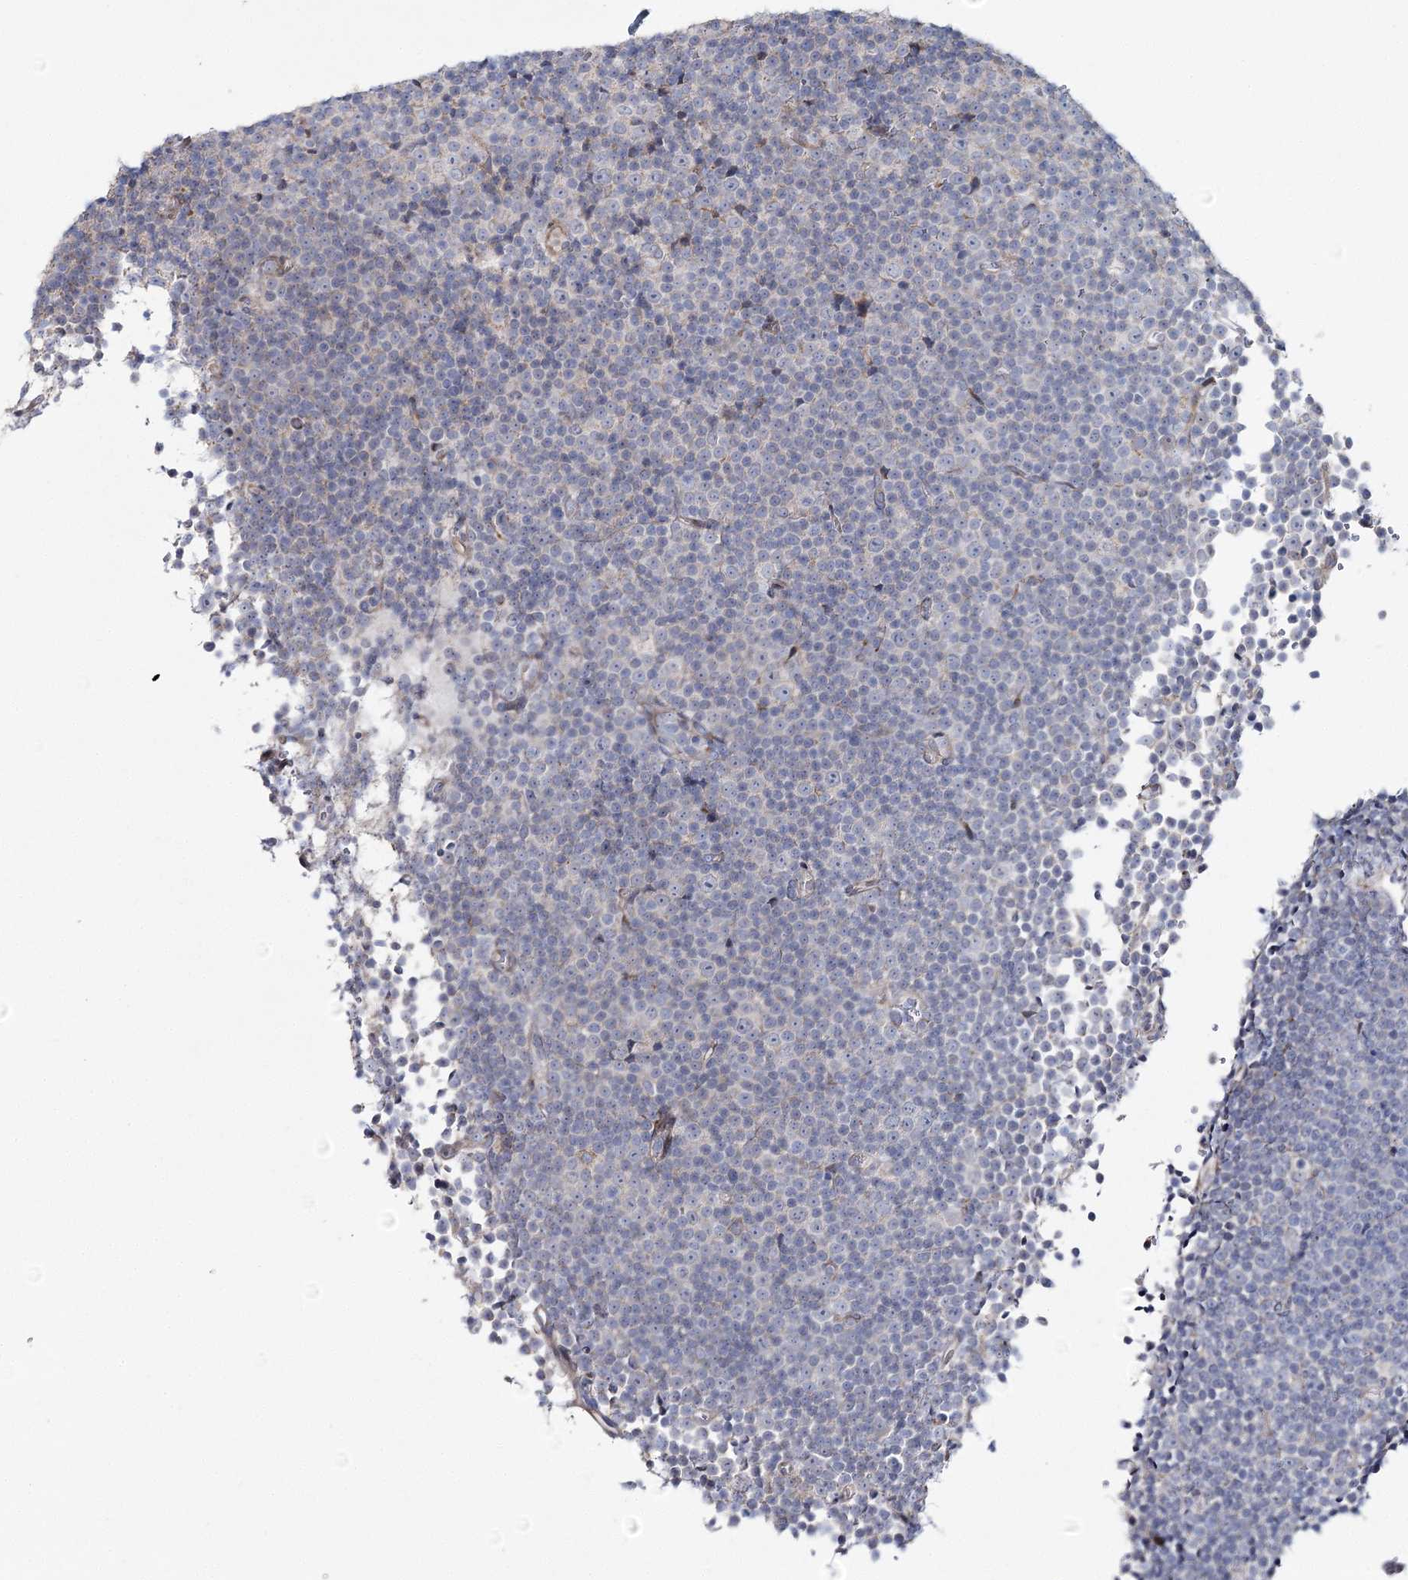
{"staining": {"intensity": "negative", "quantity": "none", "location": "none"}, "tissue": "lymphoma", "cell_type": "Tumor cells", "image_type": "cancer", "snomed": [{"axis": "morphology", "description": "Malignant lymphoma, non-Hodgkin's type, Low grade"}, {"axis": "topography", "description": "Lymph node"}], "caption": "The IHC photomicrograph has no significant expression in tumor cells of malignant lymphoma, non-Hodgkin's type (low-grade) tissue. The staining is performed using DAB brown chromogen with nuclei counter-stained in using hematoxylin.", "gene": "CPLANE1", "patient": {"sex": "female", "age": 67}}